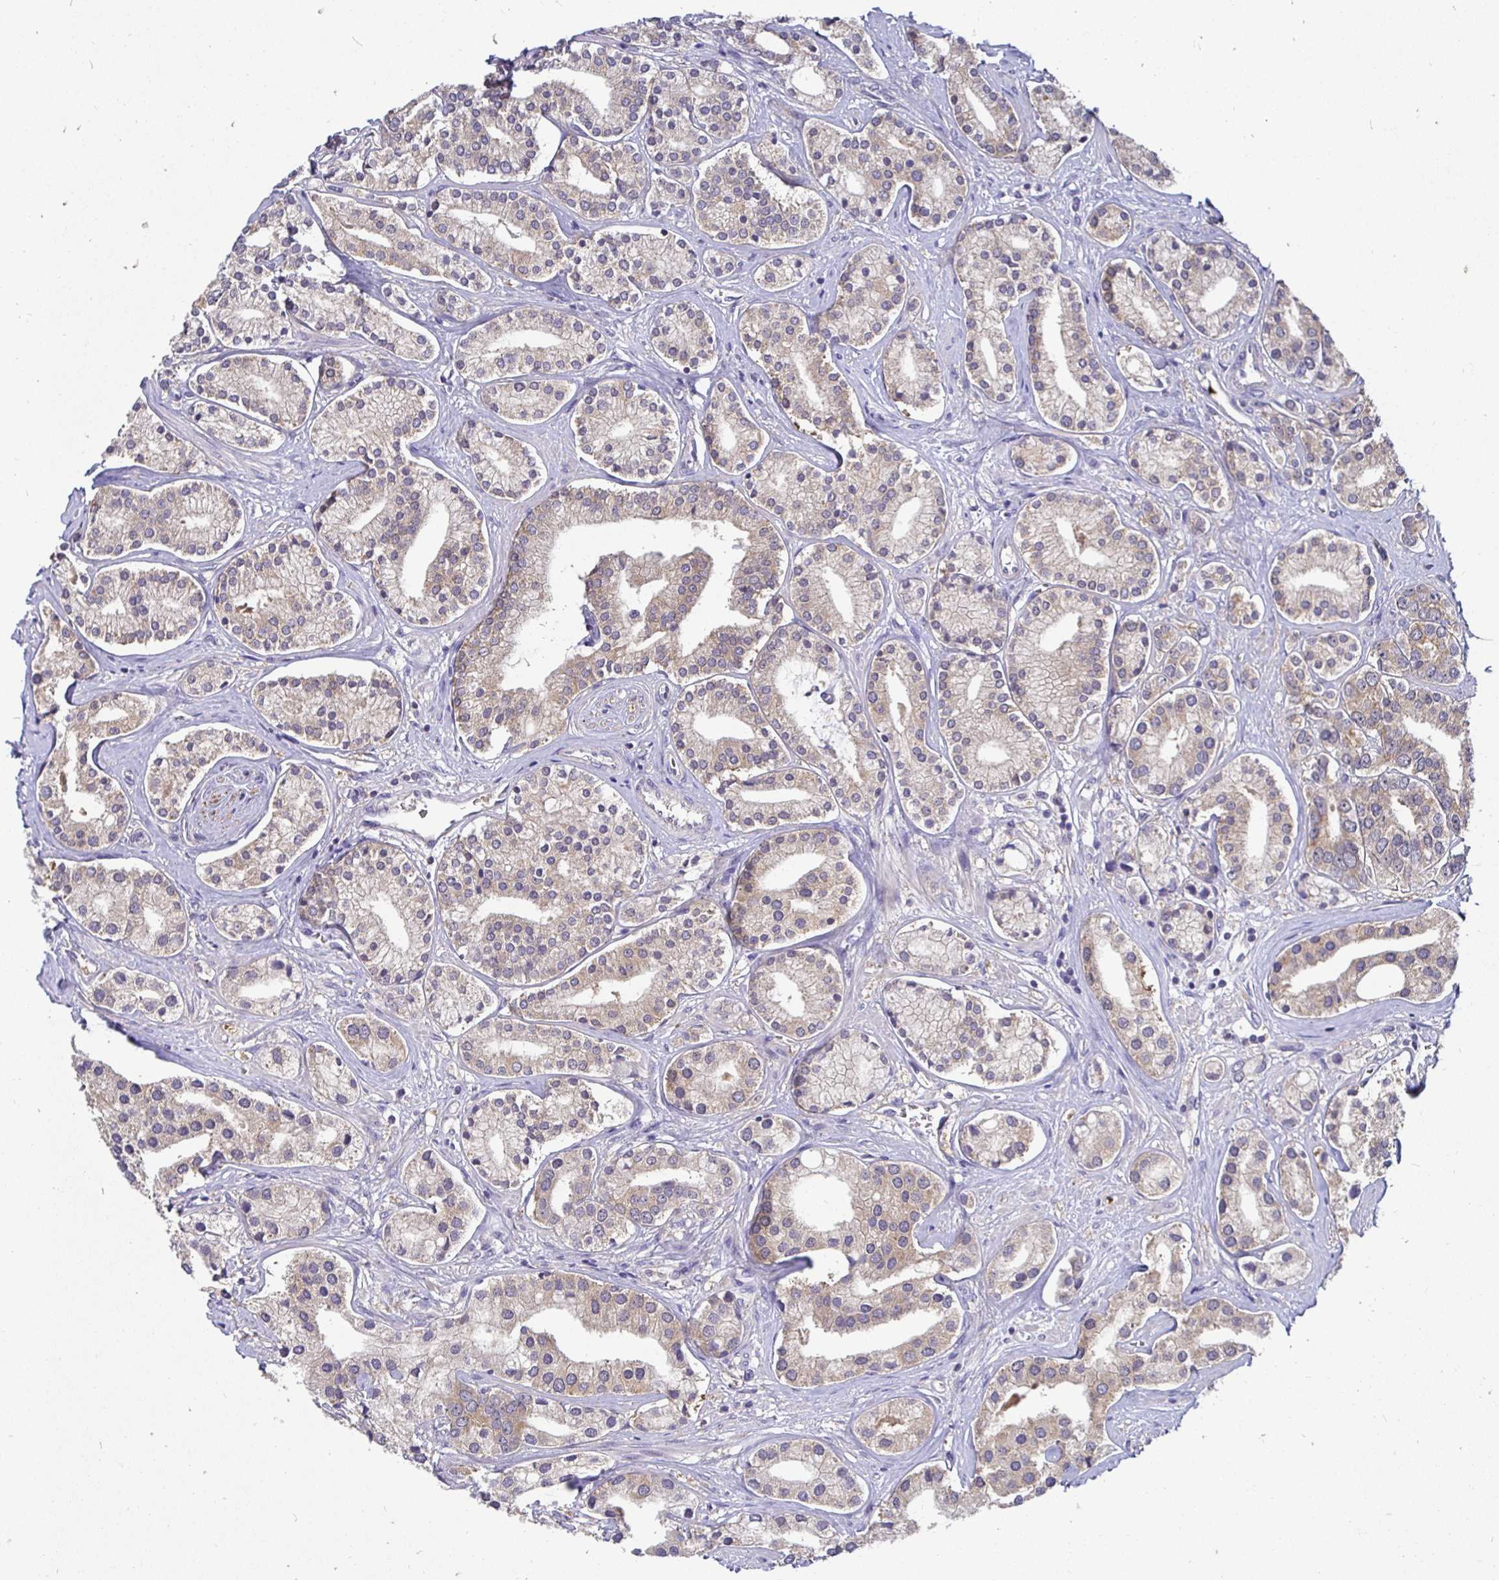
{"staining": {"intensity": "weak", "quantity": "25%-75%", "location": "cytoplasmic/membranous"}, "tissue": "prostate cancer", "cell_type": "Tumor cells", "image_type": "cancer", "snomed": [{"axis": "morphology", "description": "Adenocarcinoma, High grade"}, {"axis": "topography", "description": "Prostate"}], "caption": "This image exhibits IHC staining of prostate cancer, with low weak cytoplasmic/membranous expression in about 25%-75% of tumor cells.", "gene": "KIF21A", "patient": {"sex": "male", "age": 58}}